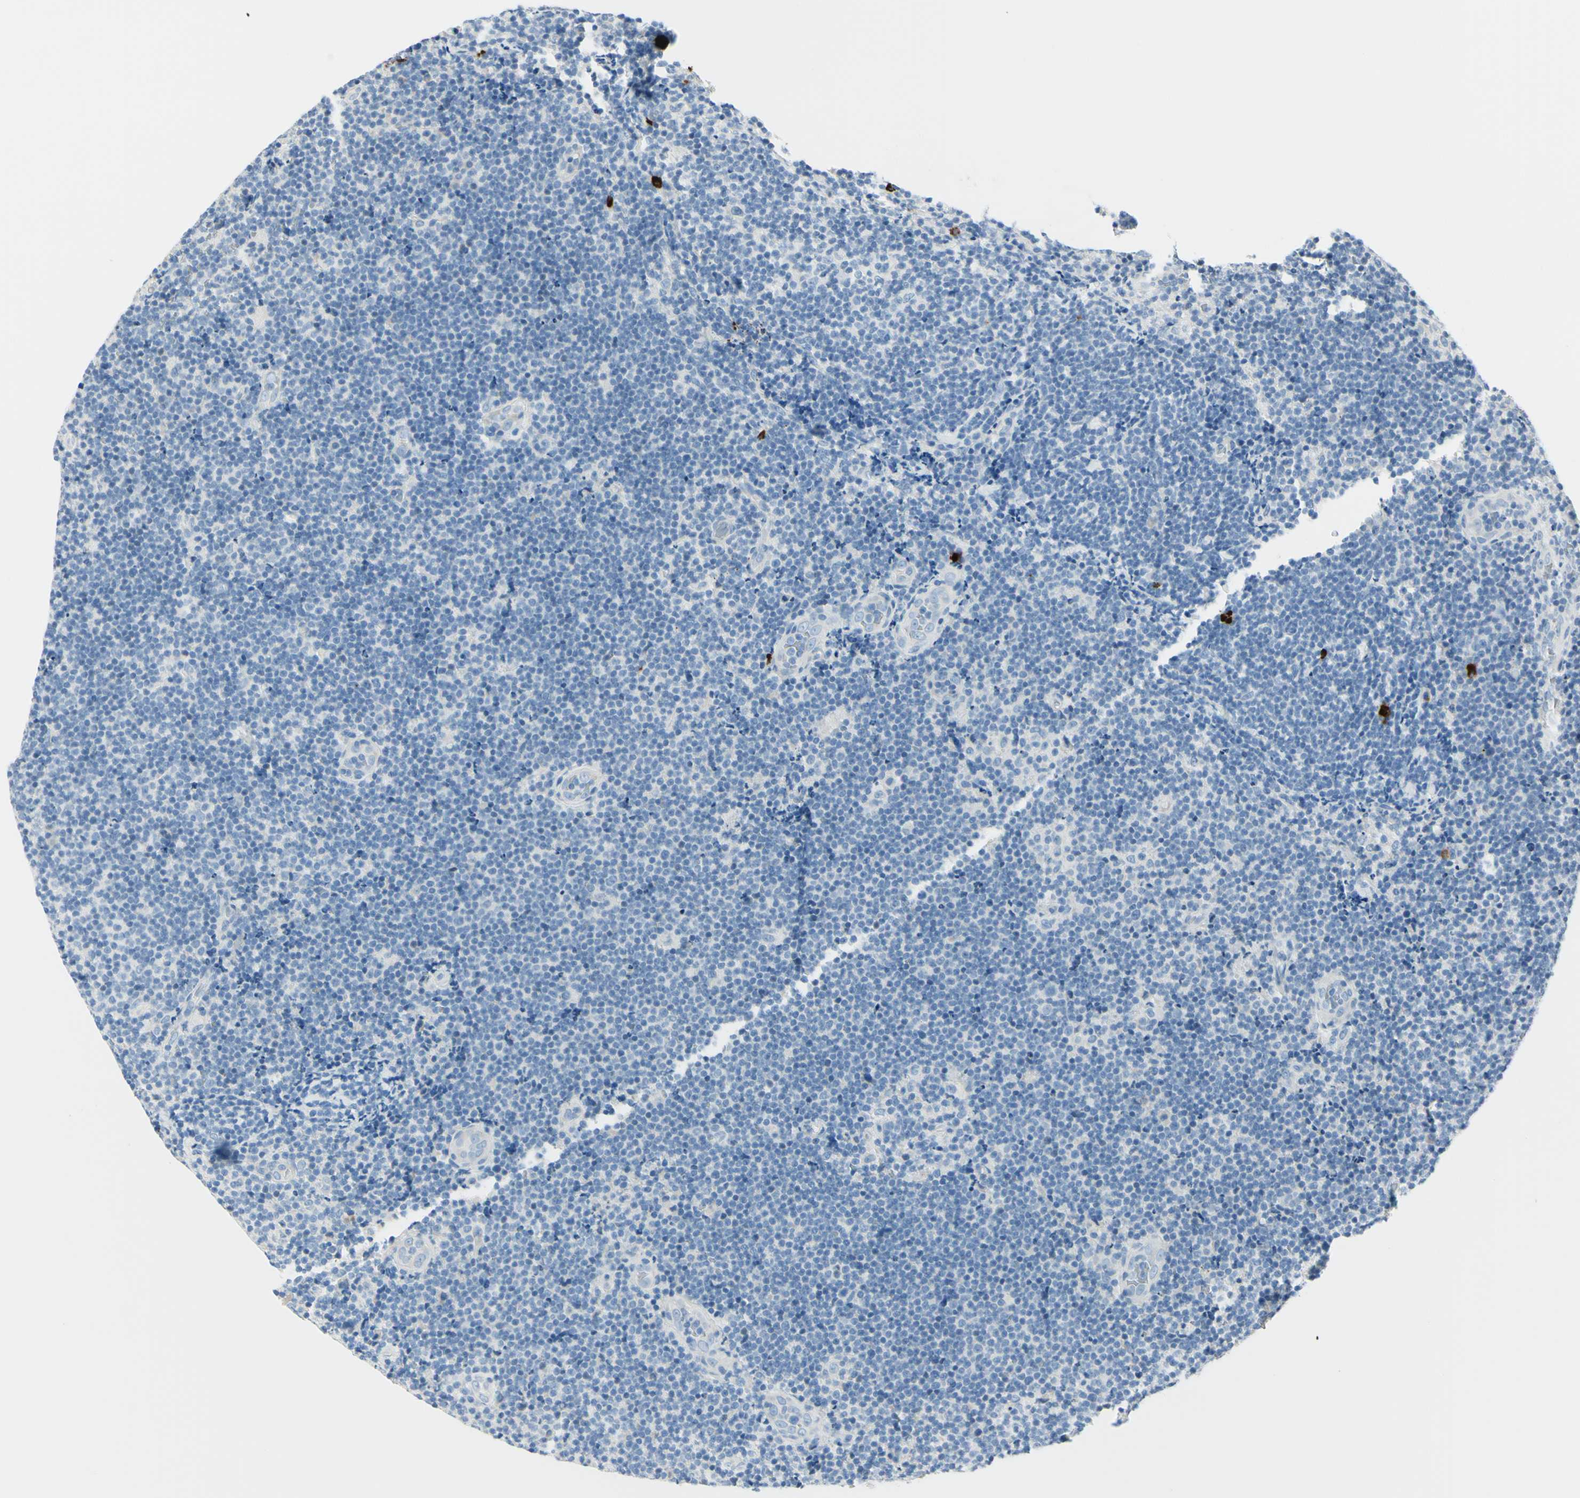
{"staining": {"intensity": "negative", "quantity": "none", "location": "none"}, "tissue": "lymphoma", "cell_type": "Tumor cells", "image_type": "cancer", "snomed": [{"axis": "morphology", "description": "Malignant lymphoma, non-Hodgkin's type, Low grade"}, {"axis": "topography", "description": "Lymph node"}], "caption": "The photomicrograph shows no significant positivity in tumor cells of lymphoma.", "gene": "DLG4", "patient": {"sex": "male", "age": 83}}